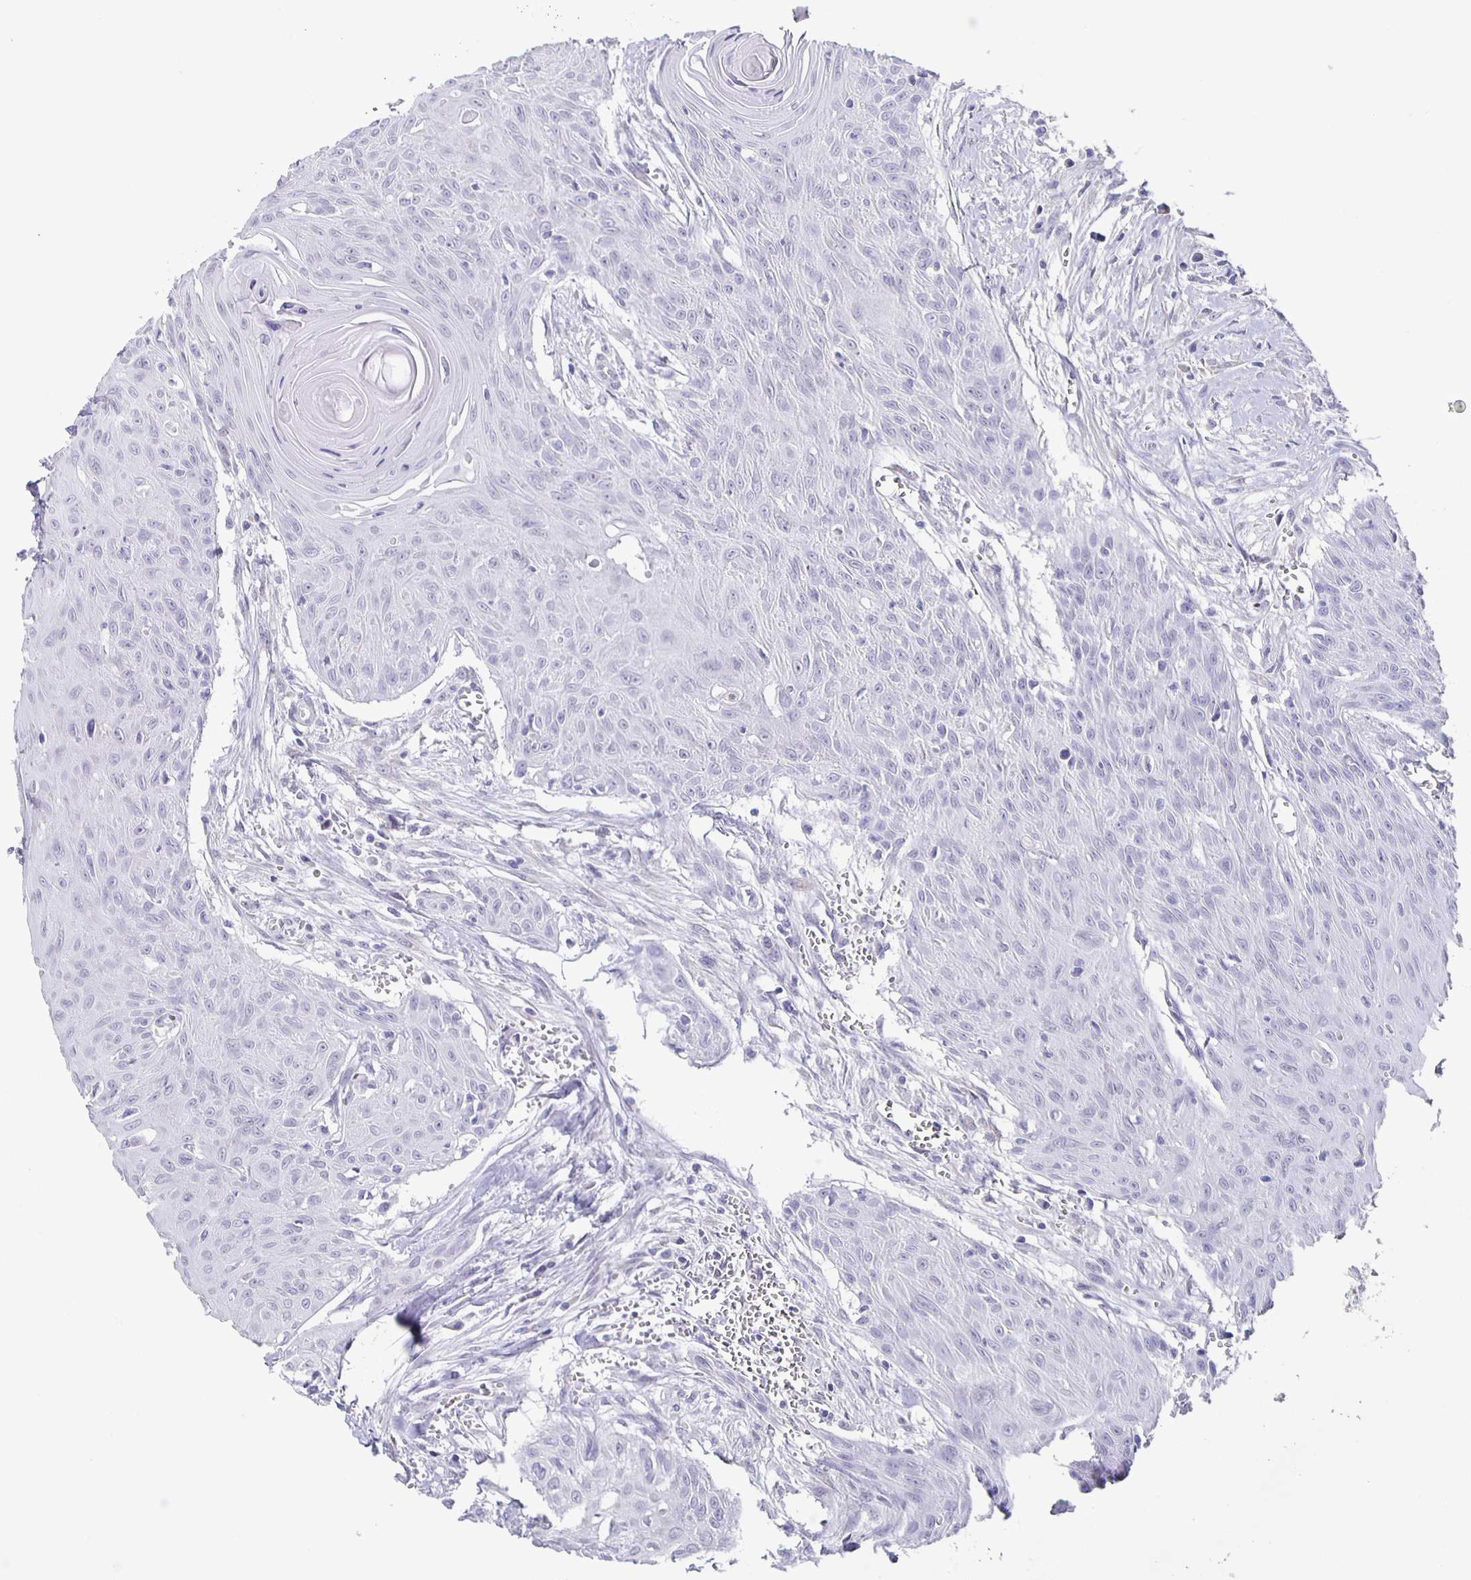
{"staining": {"intensity": "negative", "quantity": "none", "location": "none"}, "tissue": "head and neck cancer", "cell_type": "Tumor cells", "image_type": "cancer", "snomed": [{"axis": "morphology", "description": "Squamous cell carcinoma, NOS"}, {"axis": "topography", "description": "Lymph node"}, {"axis": "topography", "description": "Salivary gland"}, {"axis": "topography", "description": "Head-Neck"}], "caption": "Histopathology image shows no significant protein staining in tumor cells of head and neck cancer (squamous cell carcinoma).", "gene": "CCDC17", "patient": {"sex": "female", "age": 74}}